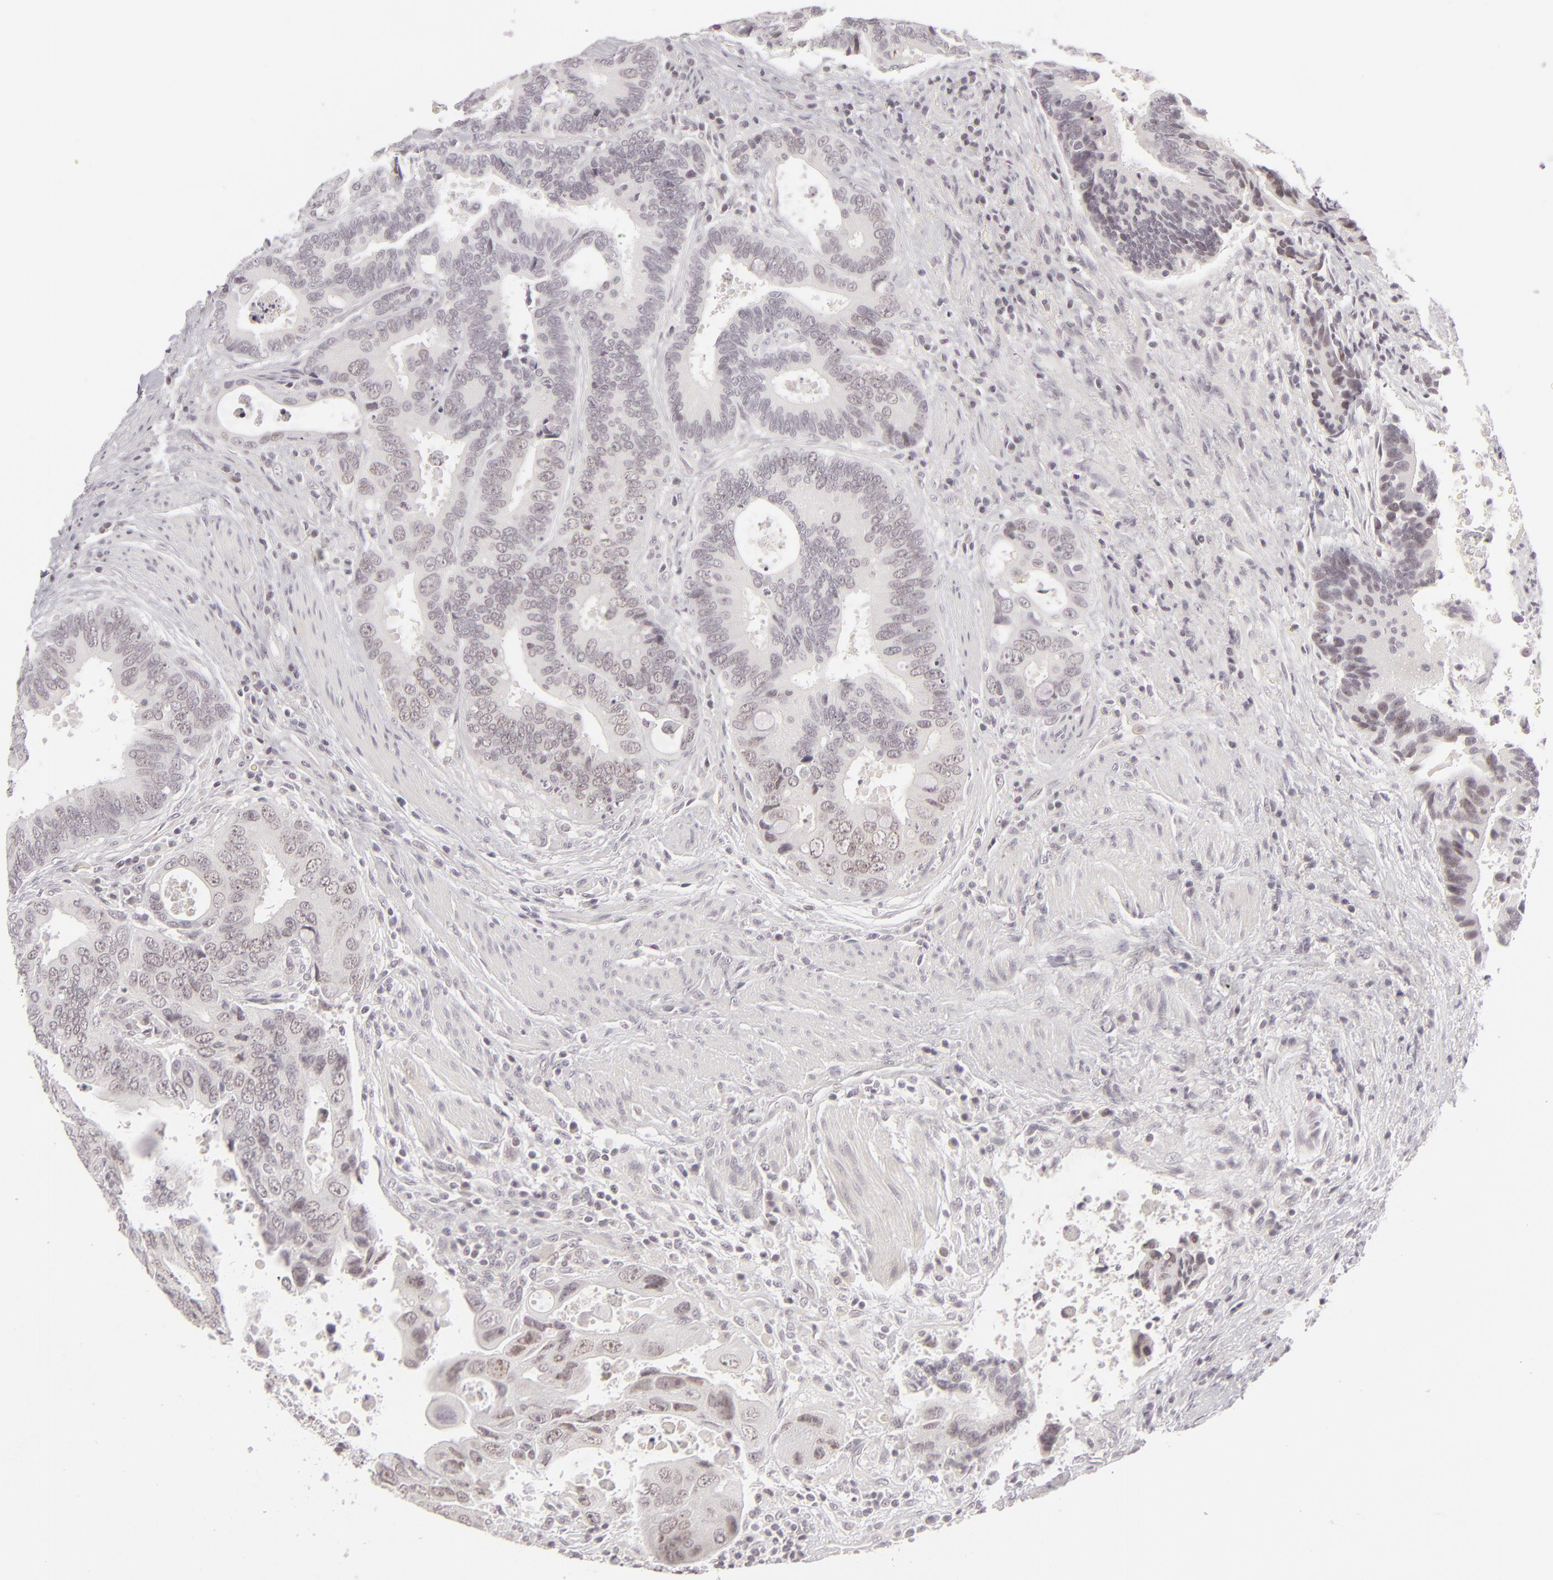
{"staining": {"intensity": "negative", "quantity": "none", "location": "none"}, "tissue": "colorectal cancer", "cell_type": "Tumor cells", "image_type": "cancer", "snomed": [{"axis": "morphology", "description": "Adenocarcinoma, NOS"}, {"axis": "topography", "description": "Rectum"}], "caption": "The IHC image has no significant positivity in tumor cells of adenocarcinoma (colorectal) tissue. (Immunohistochemistry, brightfield microscopy, high magnification).", "gene": "DLG3", "patient": {"sex": "female", "age": 67}}